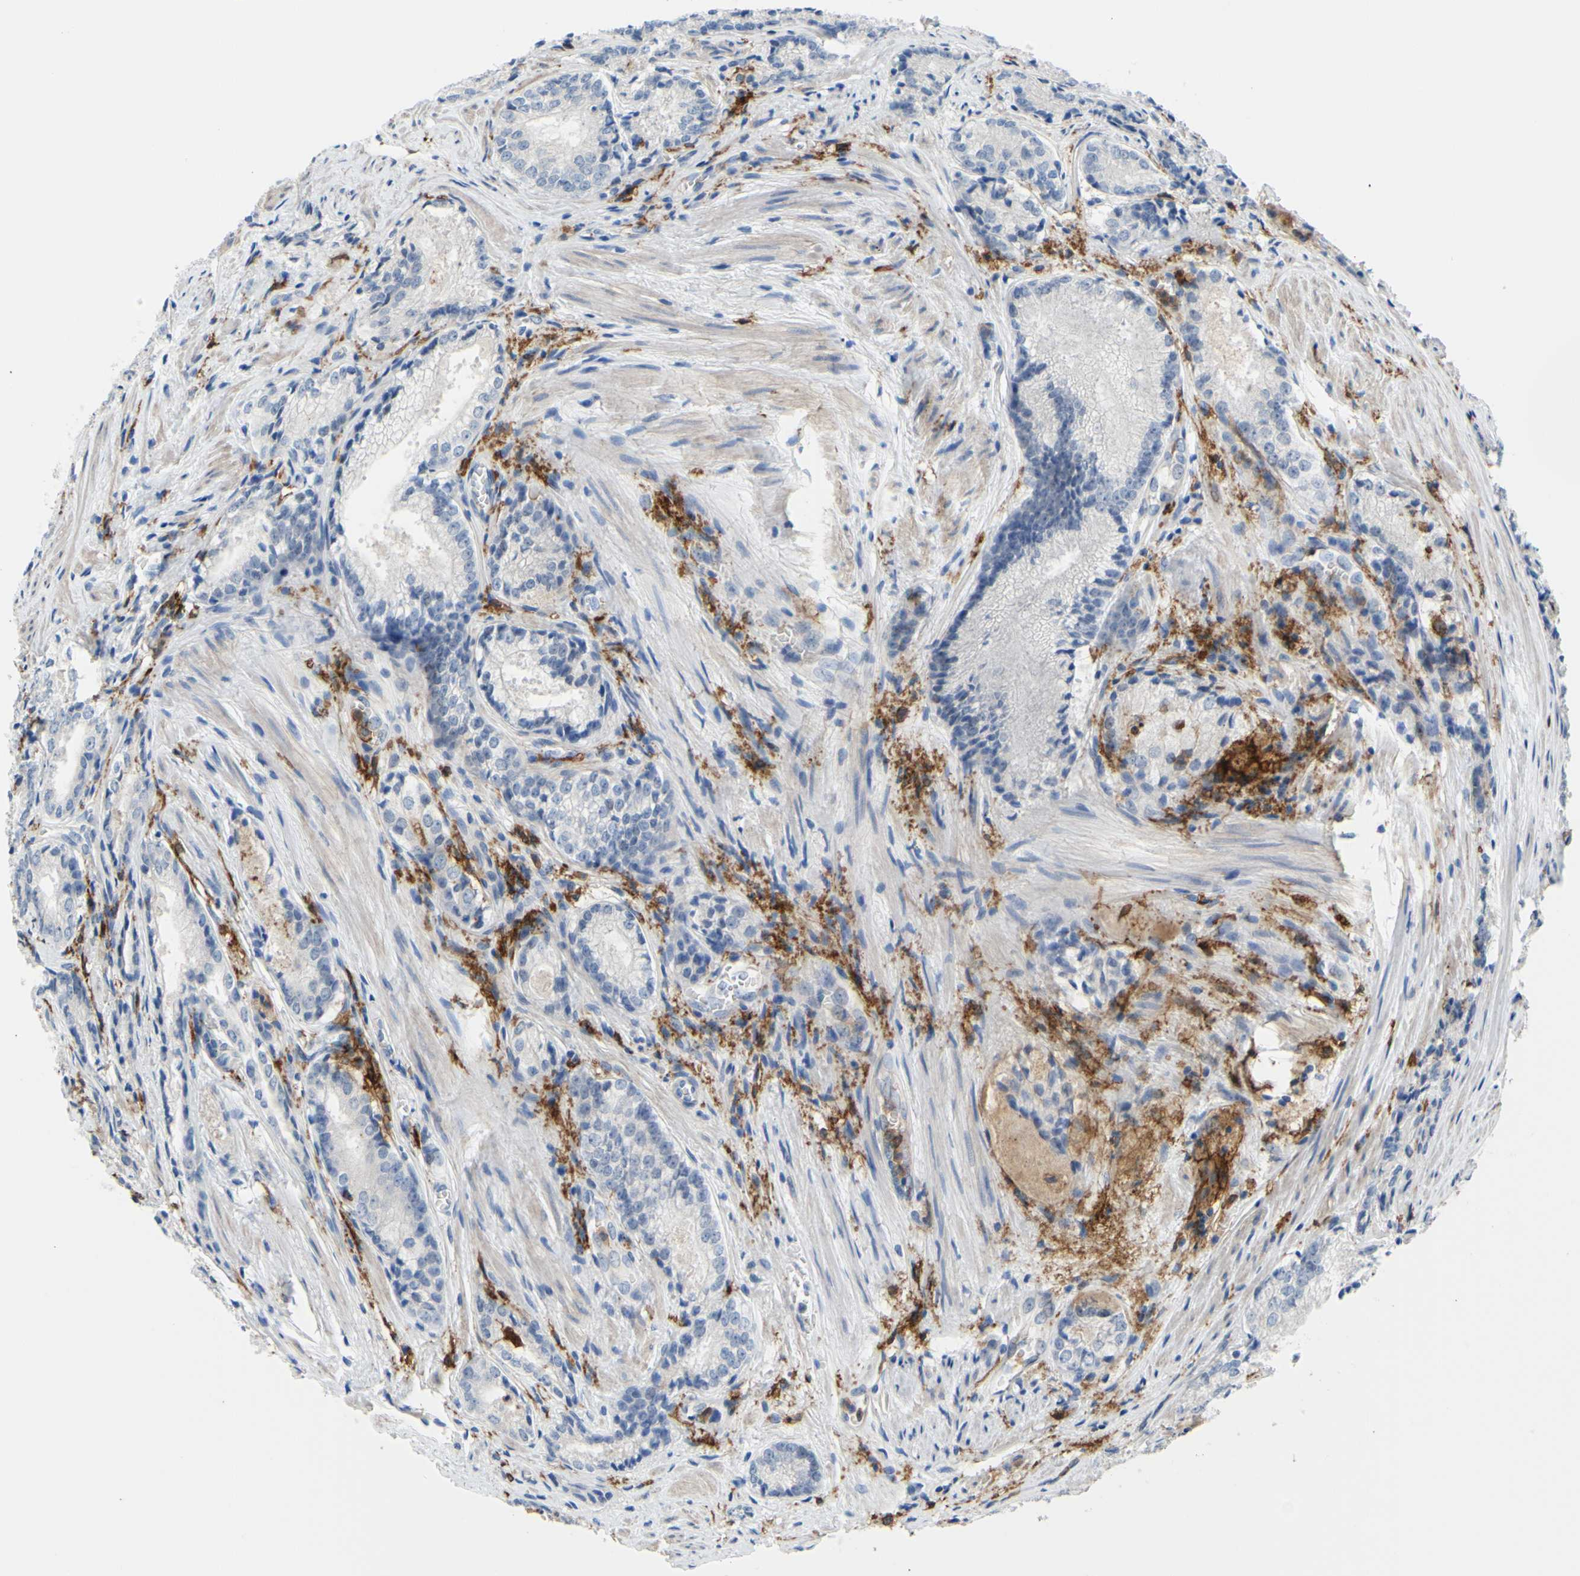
{"staining": {"intensity": "negative", "quantity": "none", "location": "none"}, "tissue": "prostate cancer", "cell_type": "Tumor cells", "image_type": "cancer", "snomed": [{"axis": "morphology", "description": "Adenocarcinoma, Low grade"}, {"axis": "topography", "description": "Prostate"}], "caption": "Tumor cells are negative for brown protein staining in prostate cancer (low-grade adenocarcinoma). The staining is performed using DAB (3,3'-diaminobenzidine) brown chromogen with nuclei counter-stained in using hematoxylin.", "gene": "FCGR2A", "patient": {"sex": "male", "age": 60}}